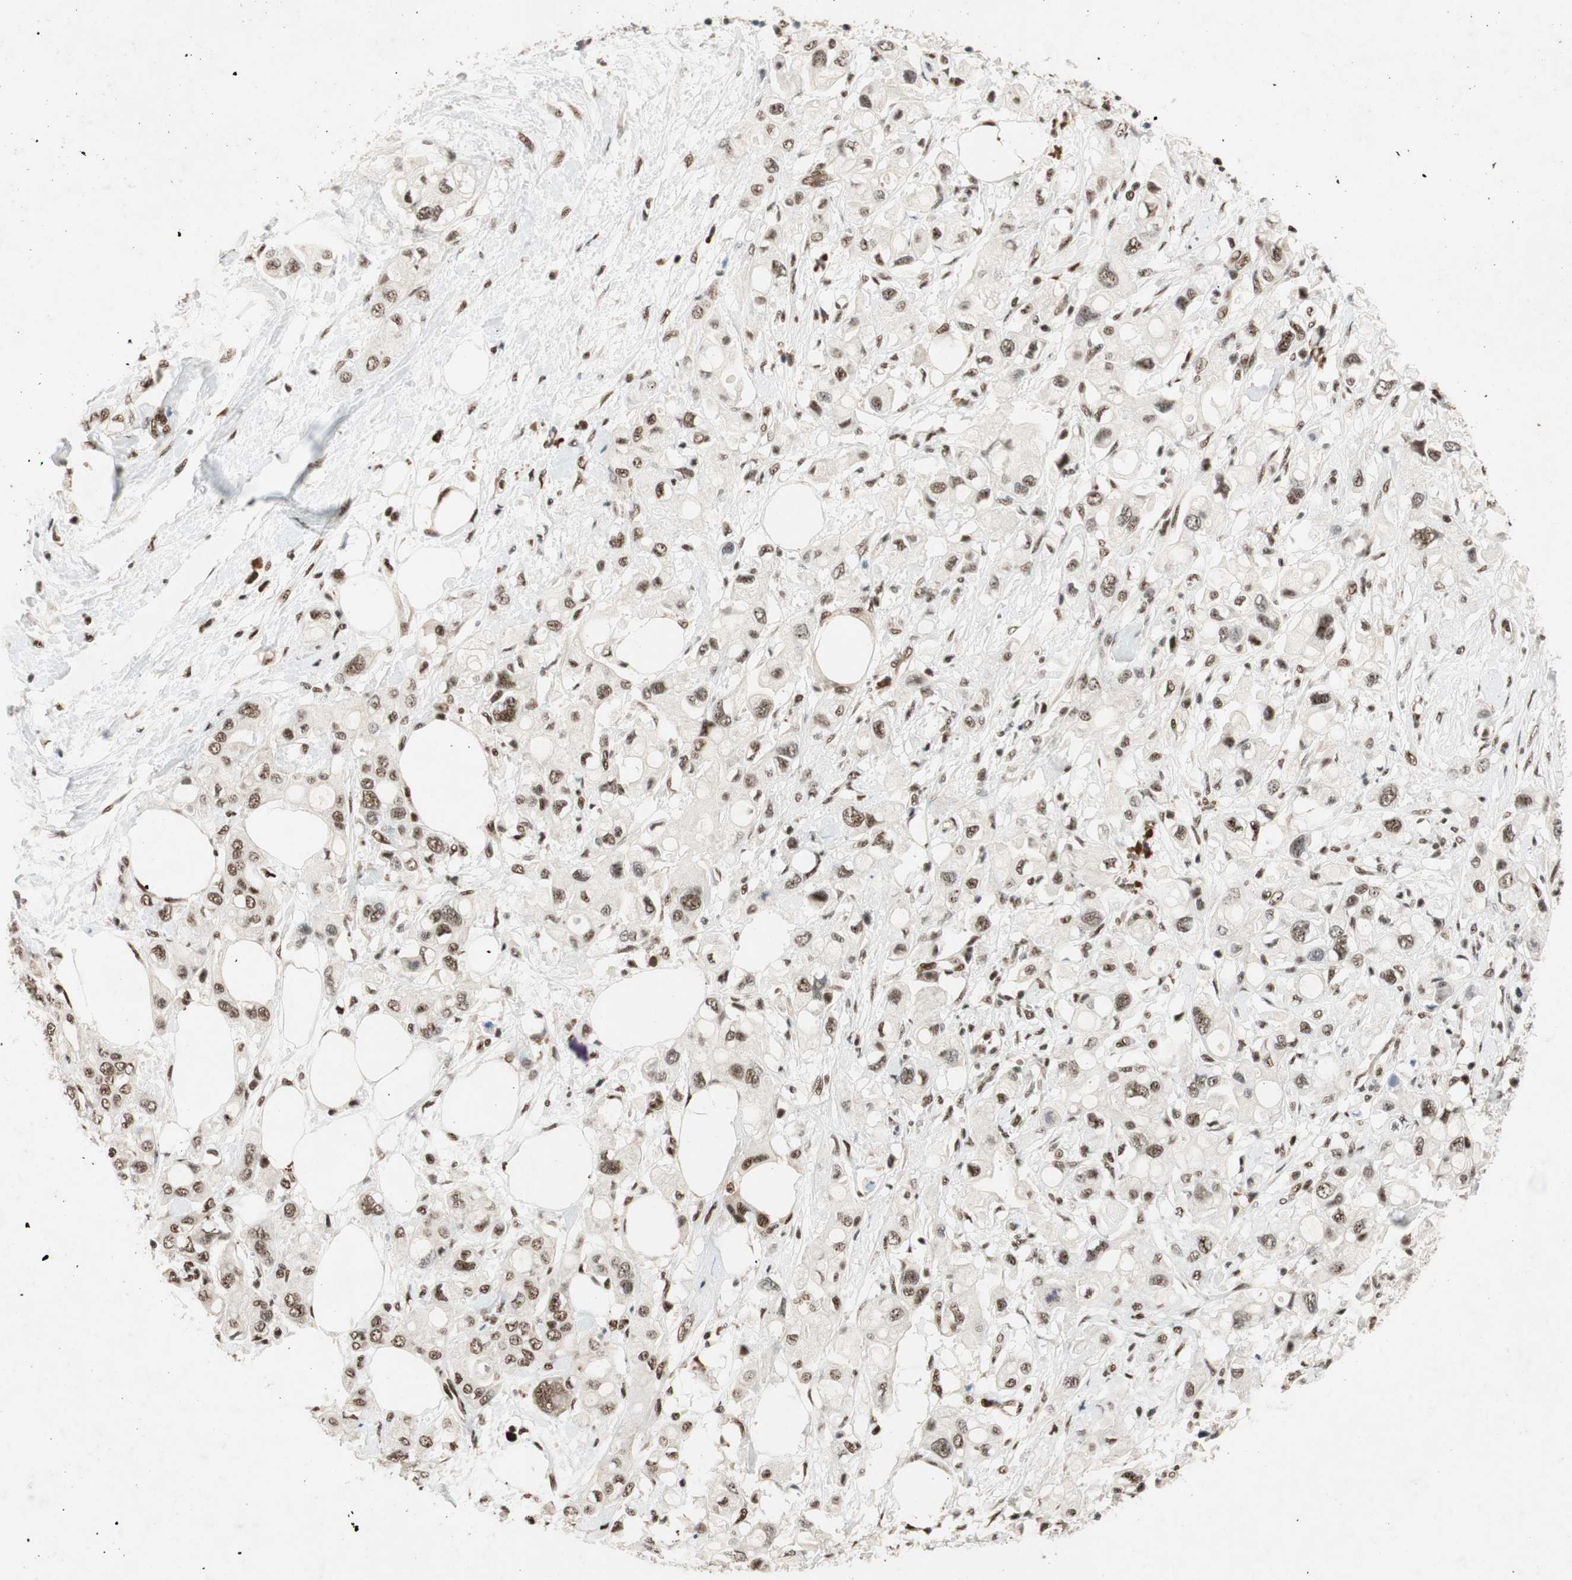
{"staining": {"intensity": "moderate", "quantity": ">75%", "location": "nuclear"}, "tissue": "pancreatic cancer", "cell_type": "Tumor cells", "image_type": "cancer", "snomed": [{"axis": "morphology", "description": "Adenocarcinoma, NOS"}, {"axis": "topography", "description": "Pancreas"}], "caption": "Protein analysis of pancreatic adenocarcinoma tissue demonstrates moderate nuclear positivity in approximately >75% of tumor cells. (IHC, brightfield microscopy, high magnification).", "gene": "NCBP3", "patient": {"sex": "female", "age": 56}}